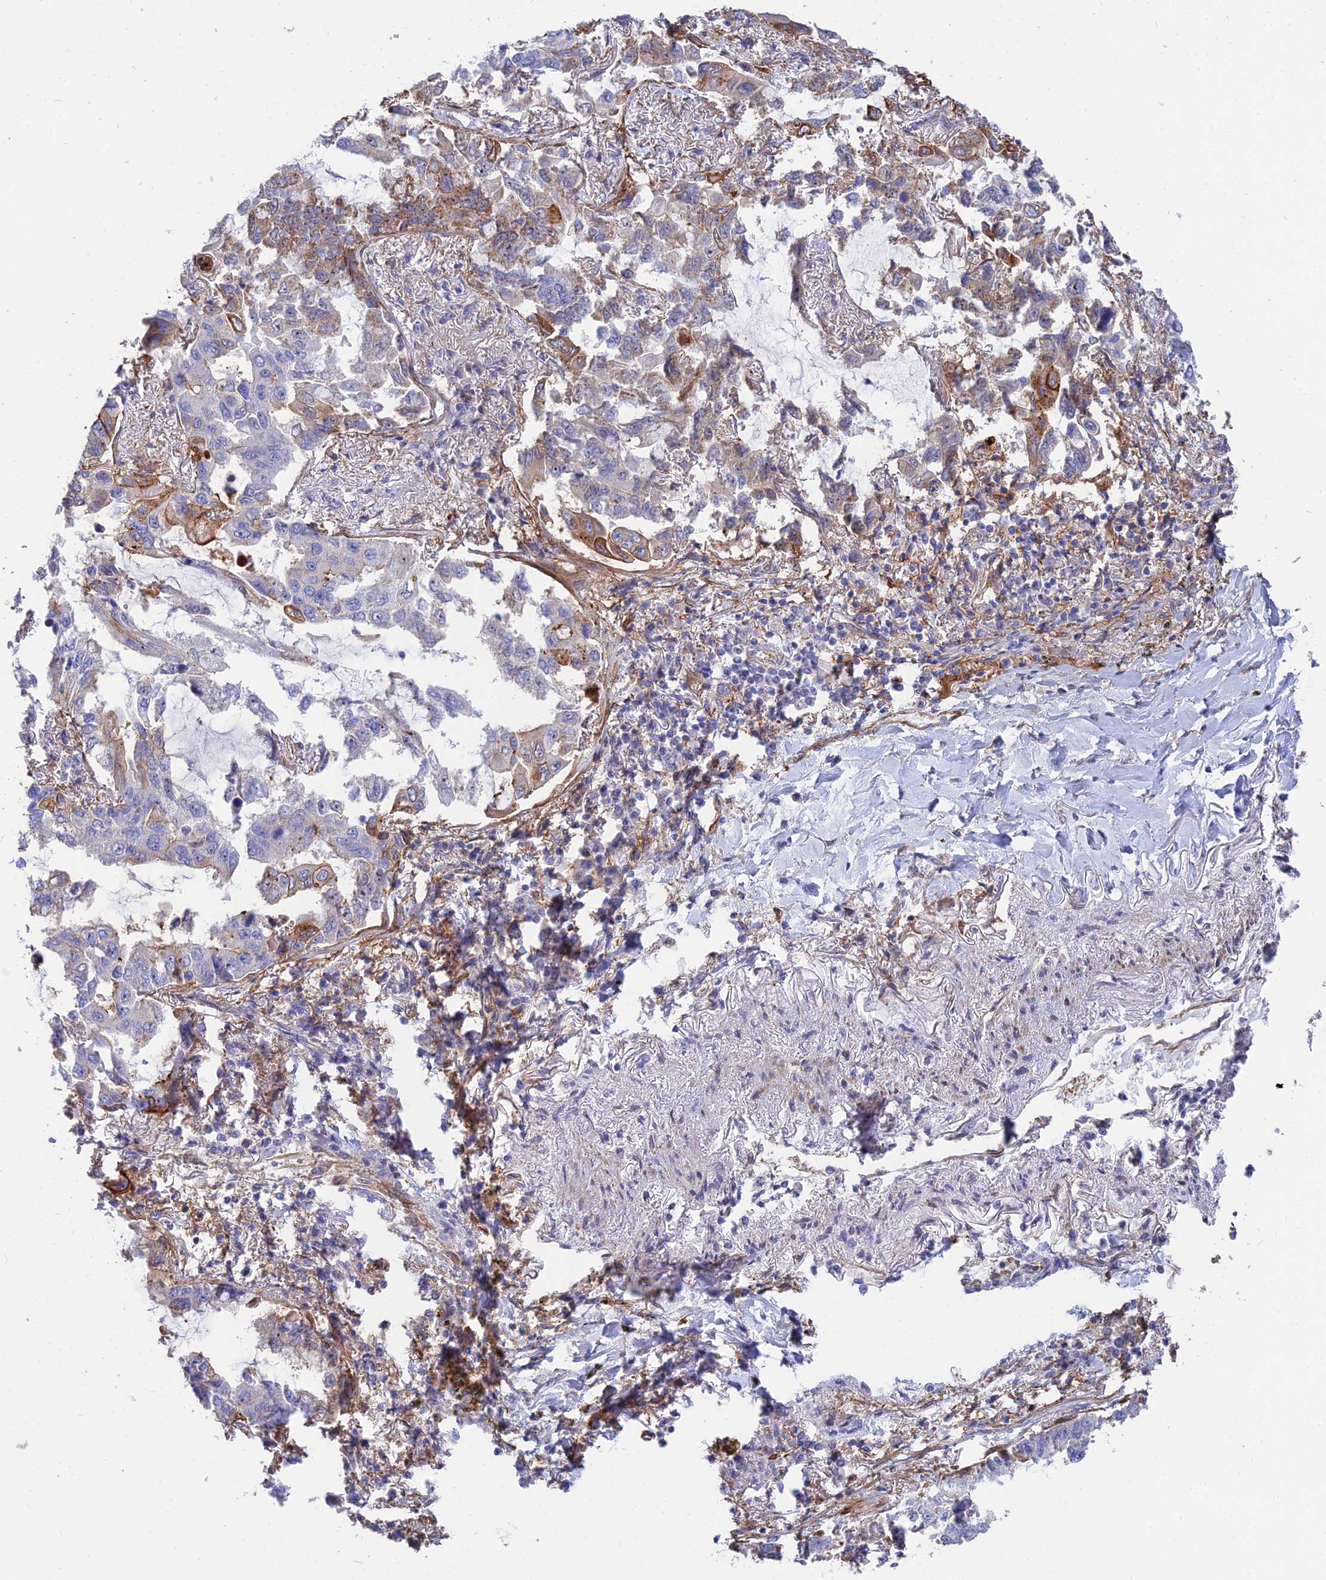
{"staining": {"intensity": "moderate", "quantity": "25%-75%", "location": "cytoplasmic/membranous"}, "tissue": "lung cancer", "cell_type": "Tumor cells", "image_type": "cancer", "snomed": [{"axis": "morphology", "description": "Adenocarcinoma, NOS"}, {"axis": "topography", "description": "Lung"}], "caption": "This image displays IHC staining of human adenocarcinoma (lung), with medium moderate cytoplasmic/membranous positivity in approximately 25%-75% of tumor cells.", "gene": "TRIM43B", "patient": {"sex": "male", "age": 64}}